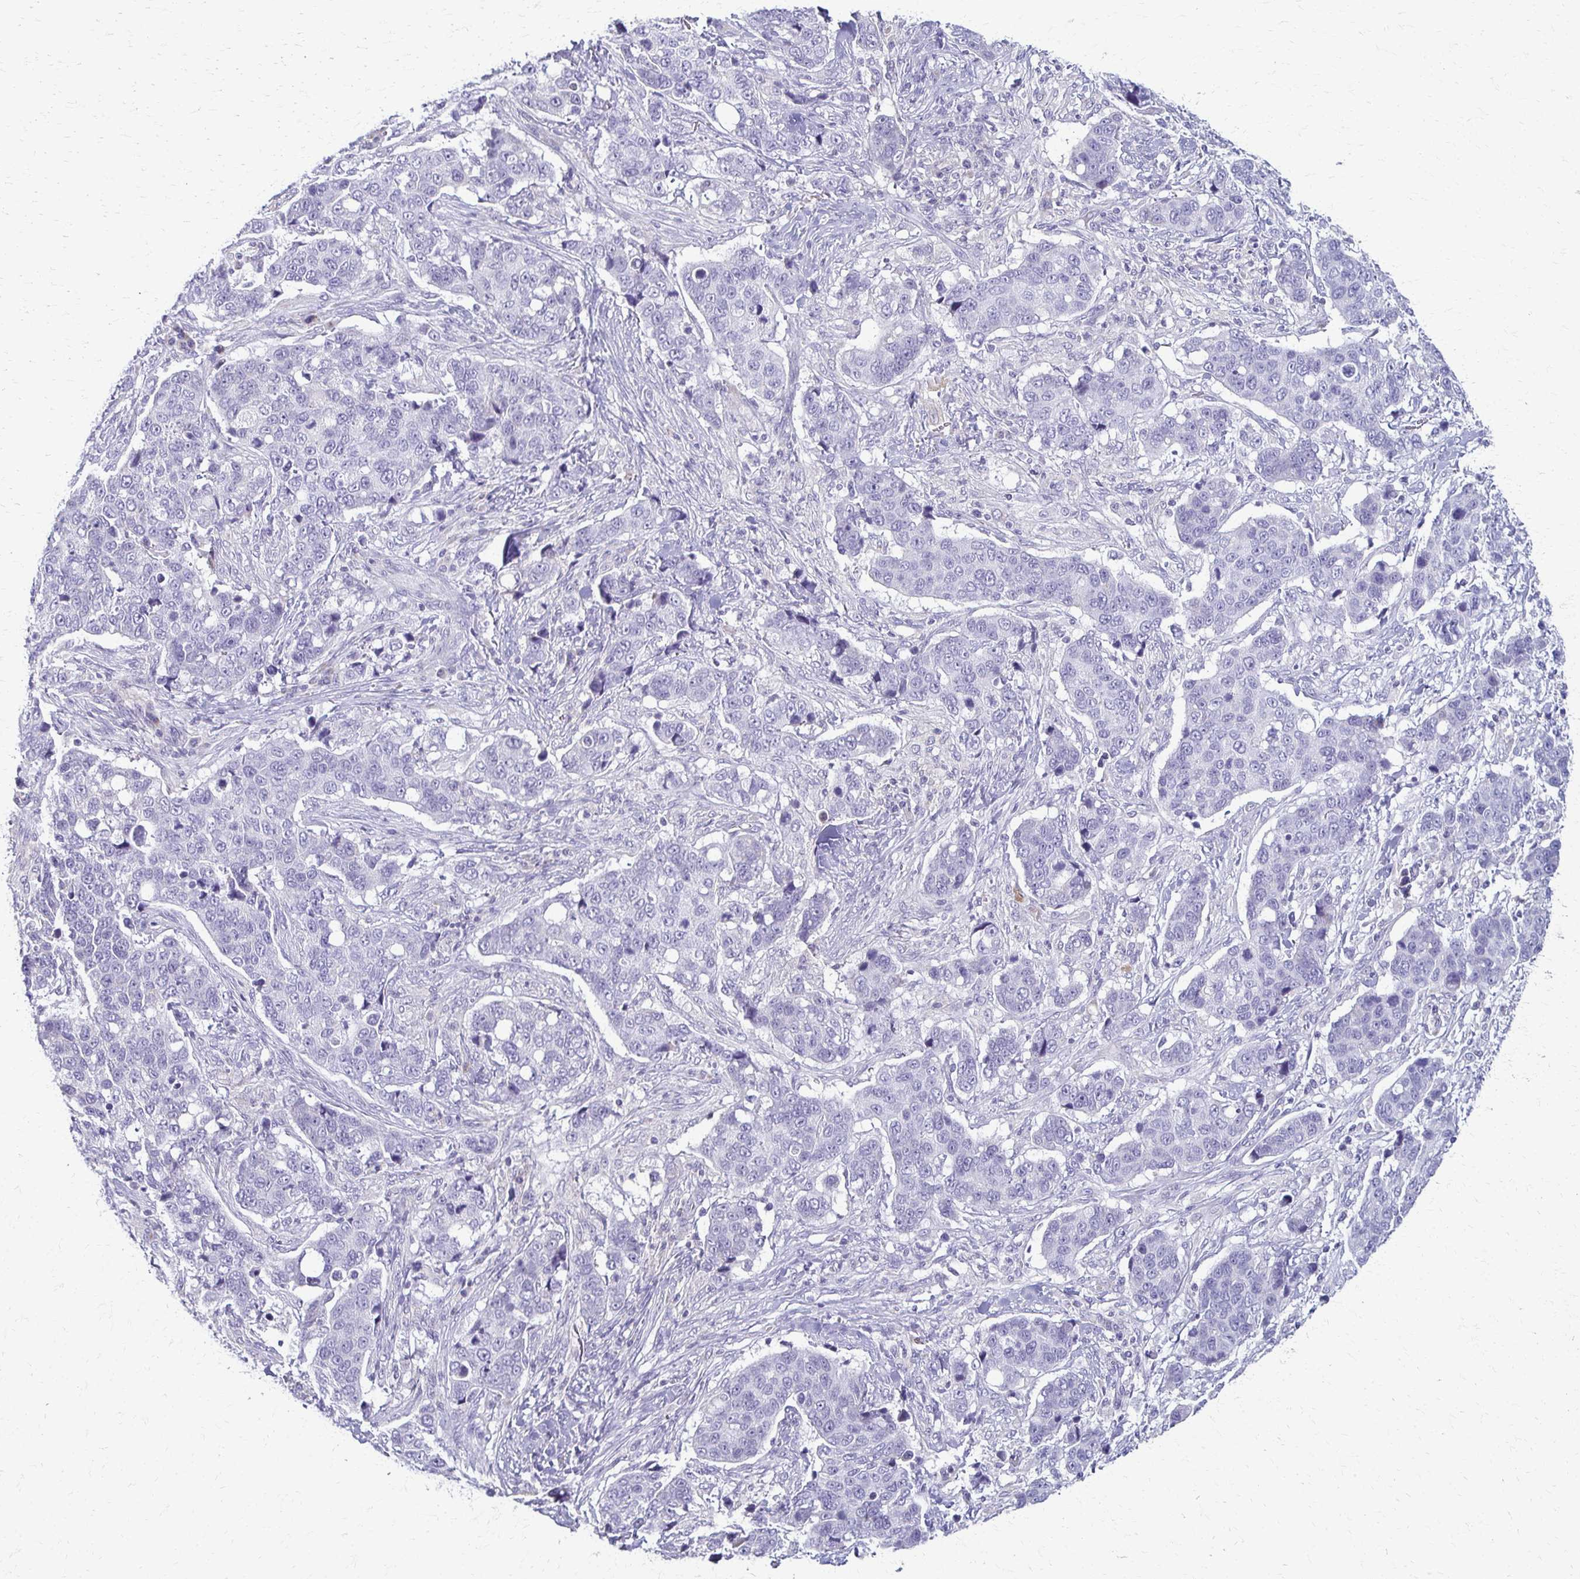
{"staining": {"intensity": "negative", "quantity": "none", "location": "none"}, "tissue": "lung cancer", "cell_type": "Tumor cells", "image_type": "cancer", "snomed": [{"axis": "morphology", "description": "Squamous cell carcinoma, NOS"}, {"axis": "topography", "description": "Lymph node"}, {"axis": "topography", "description": "Lung"}], "caption": "This micrograph is of lung squamous cell carcinoma stained with immunohistochemistry to label a protein in brown with the nuclei are counter-stained blue. There is no staining in tumor cells.", "gene": "FCGR2B", "patient": {"sex": "male", "age": 61}}